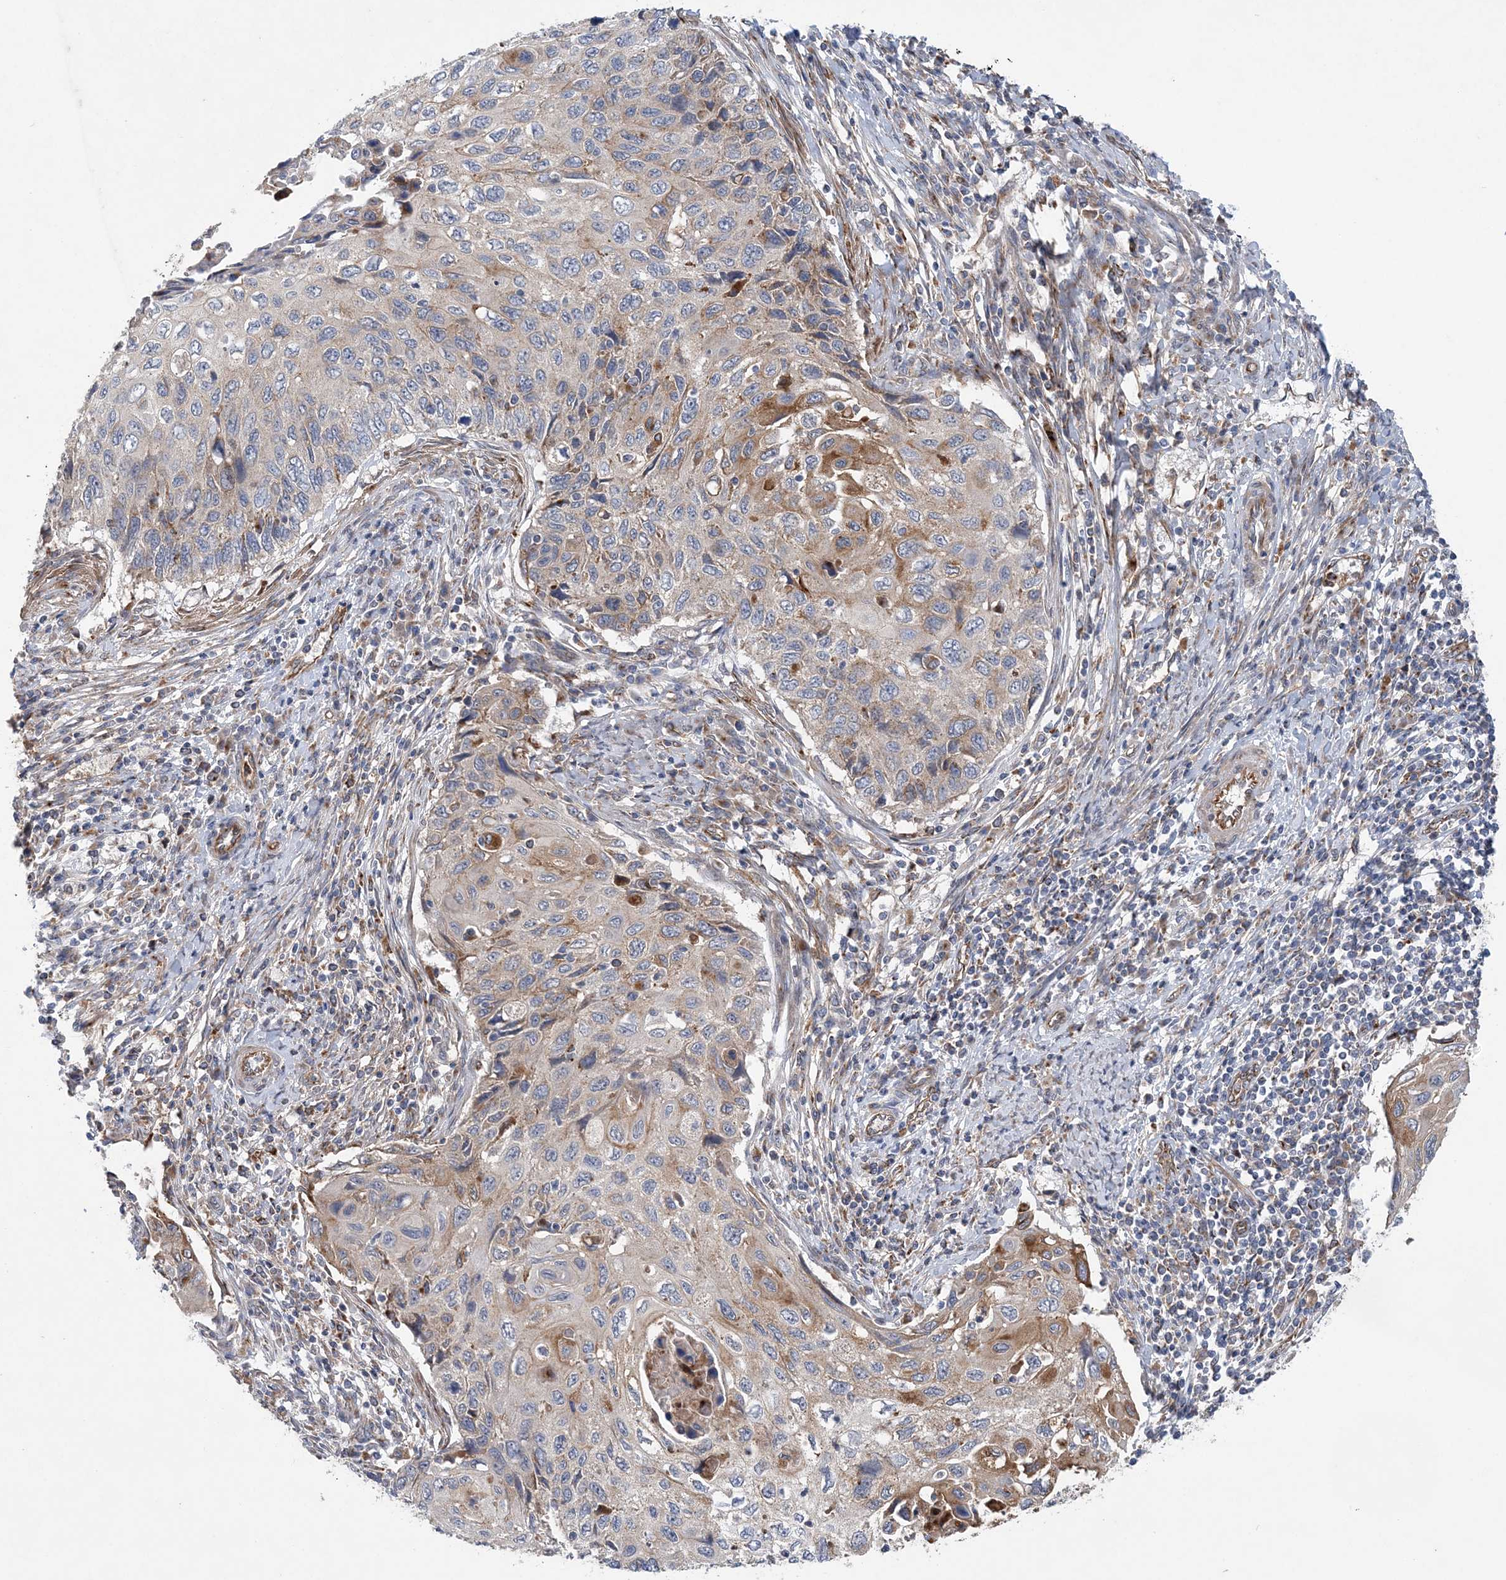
{"staining": {"intensity": "moderate", "quantity": "<25%", "location": "cytoplasmic/membranous"}, "tissue": "cervical cancer", "cell_type": "Tumor cells", "image_type": "cancer", "snomed": [{"axis": "morphology", "description": "Squamous cell carcinoma, NOS"}, {"axis": "topography", "description": "Cervix"}], "caption": "Cervical cancer (squamous cell carcinoma) tissue shows moderate cytoplasmic/membranous positivity in approximately <25% of tumor cells", "gene": "PTTG1IP", "patient": {"sex": "female", "age": 70}}